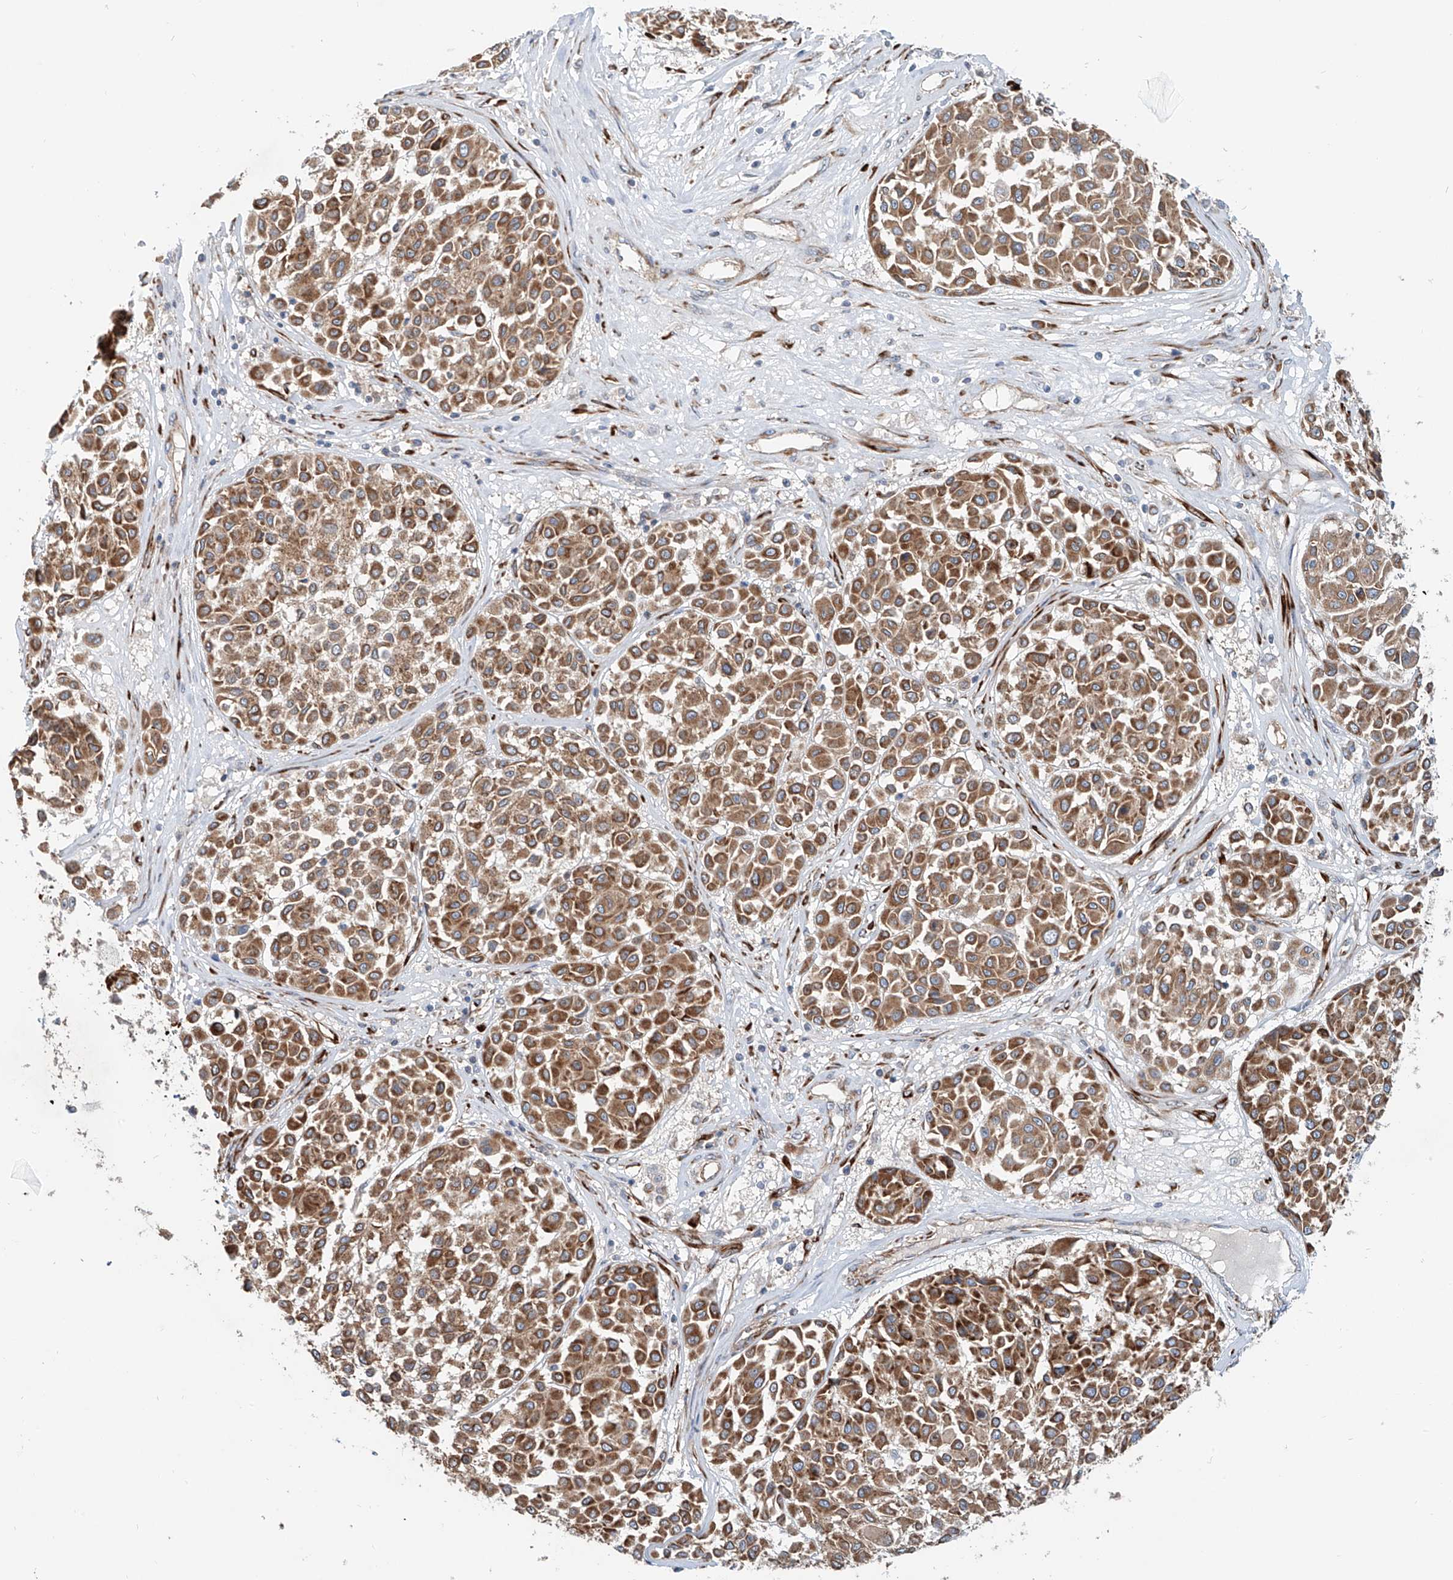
{"staining": {"intensity": "moderate", "quantity": ">75%", "location": "cytoplasmic/membranous"}, "tissue": "melanoma", "cell_type": "Tumor cells", "image_type": "cancer", "snomed": [{"axis": "morphology", "description": "Malignant melanoma, Metastatic site"}, {"axis": "topography", "description": "Soft tissue"}], "caption": "Human melanoma stained with a brown dye shows moderate cytoplasmic/membranous positive expression in about >75% of tumor cells.", "gene": "SNAP29", "patient": {"sex": "male", "age": 41}}